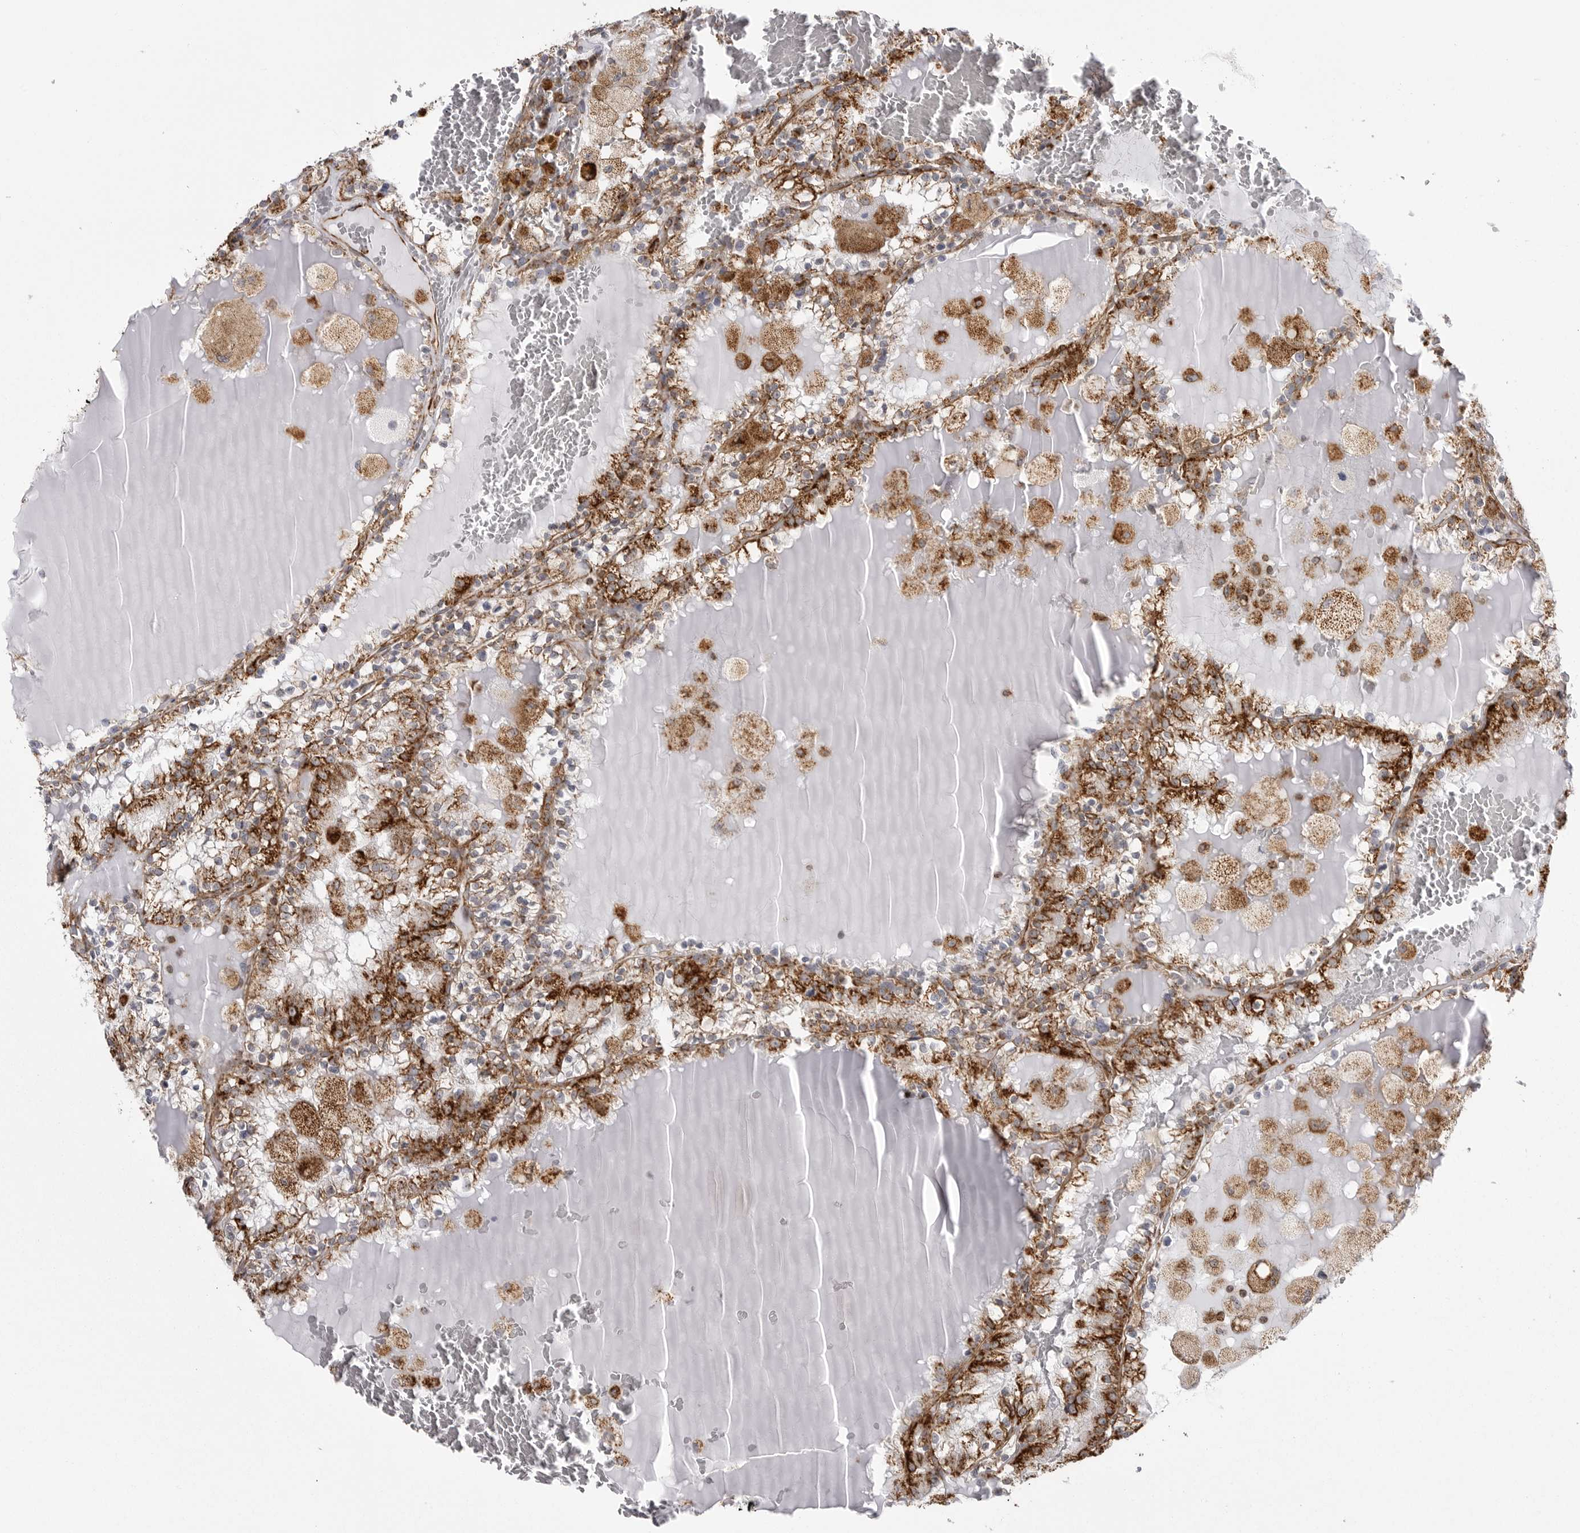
{"staining": {"intensity": "strong", "quantity": ">75%", "location": "cytoplasmic/membranous"}, "tissue": "renal cancer", "cell_type": "Tumor cells", "image_type": "cancer", "snomed": [{"axis": "morphology", "description": "Adenocarcinoma, NOS"}, {"axis": "topography", "description": "Kidney"}], "caption": "High-power microscopy captured an immunohistochemistry (IHC) photomicrograph of renal cancer, revealing strong cytoplasmic/membranous positivity in approximately >75% of tumor cells.", "gene": "FH", "patient": {"sex": "female", "age": 56}}